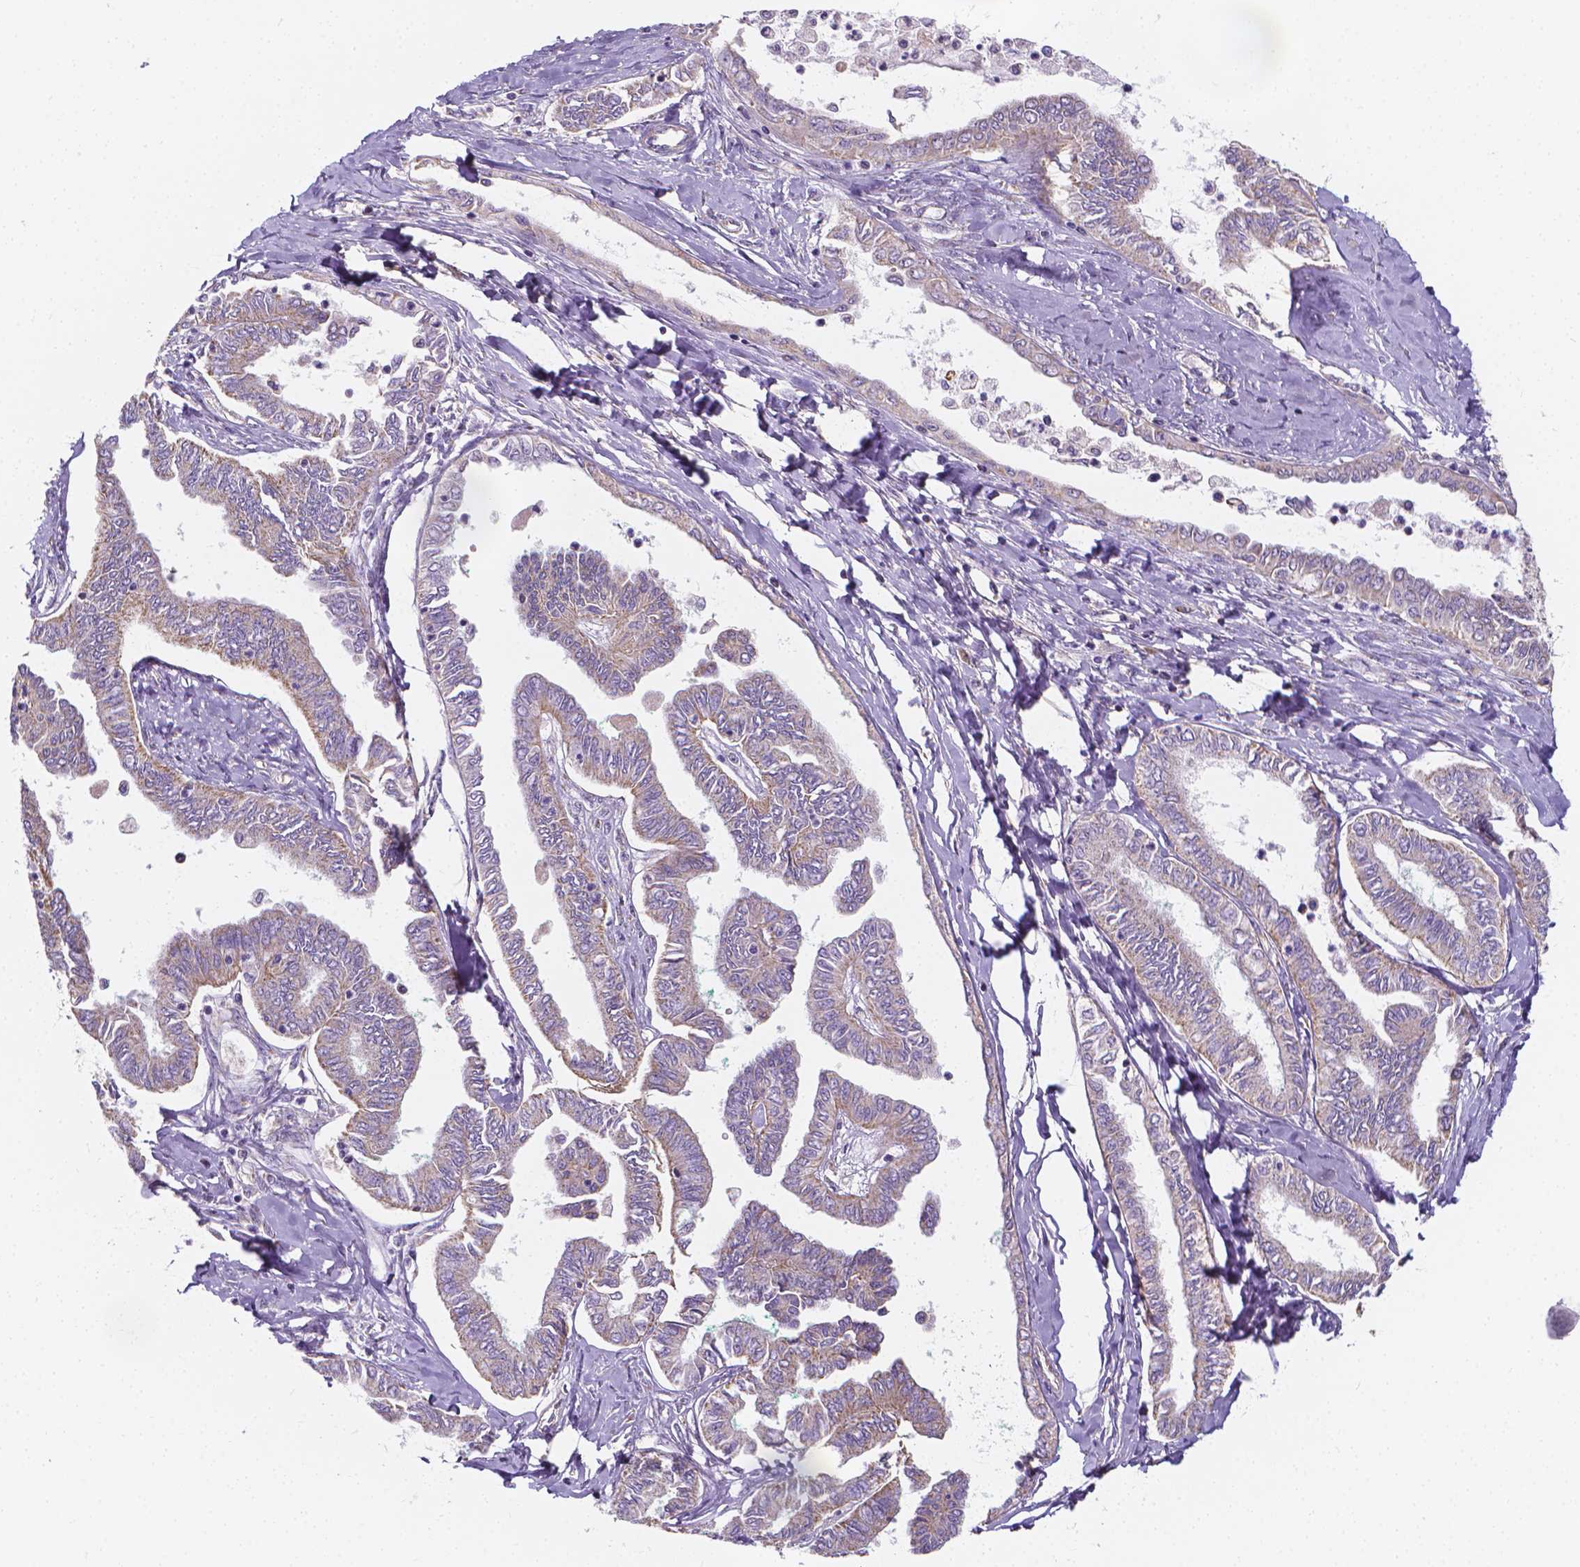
{"staining": {"intensity": "weak", "quantity": "25%-75%", "location": "cytoplasmic/membranous"}, "tissue": "ovarian cancer", "cell_type": "Tumor cells", "image_type": "cancer", "snomed": [{"axis": "morphology", "description": "Carcinoma, endometroid"}, {"axis": "topography", "description": "Ovary"}], "caption": "A brown stain labels weak cytoplasmic/membranous positivity of a protein in ovarian cancer (endometroid carcinoma) tumor cells.", "gene": "SNCAIP", "patient": {"sex": "female", "age": 70}}